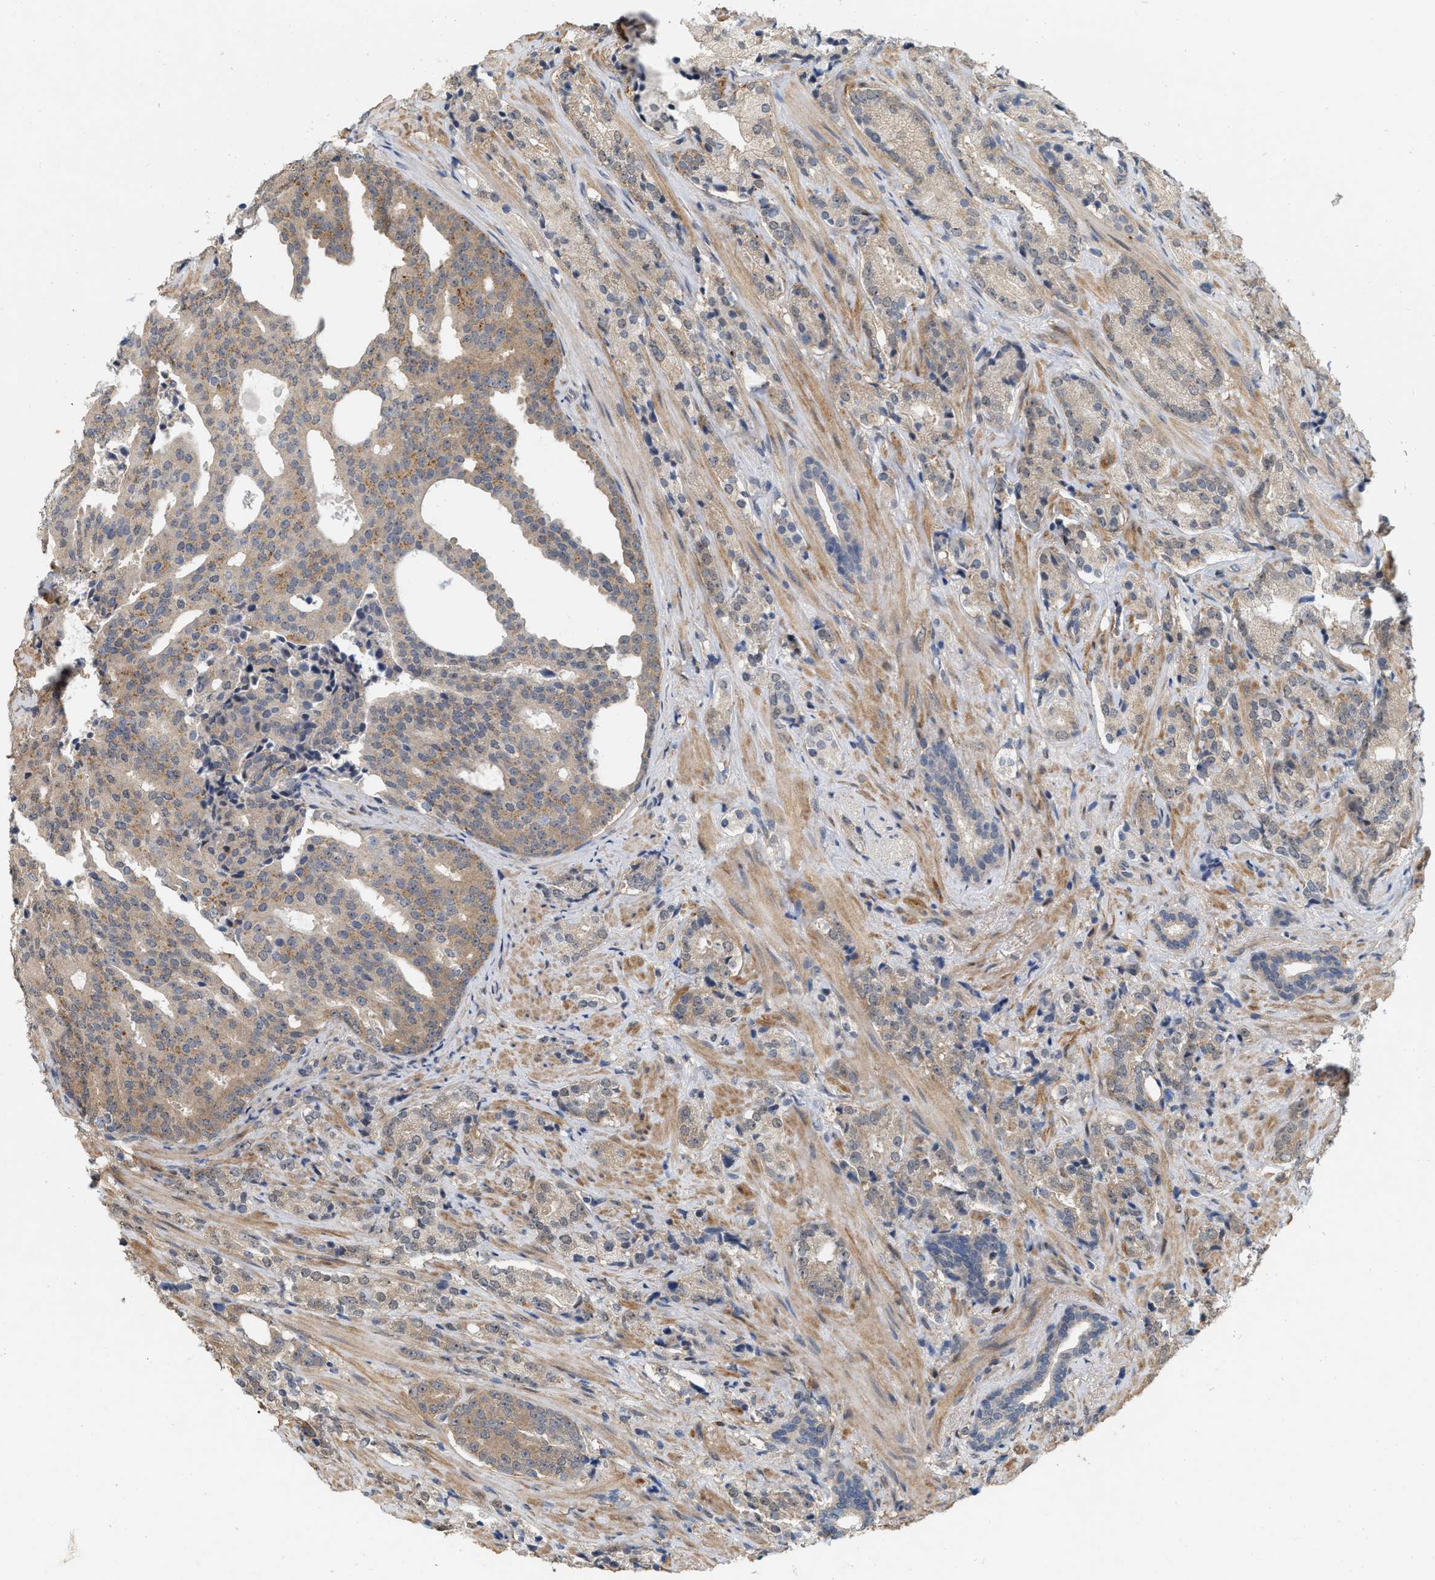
{"staining": {"intensity": "moderate", "quantity": "<25%", "location": "cytoplasmic/membranous"}, "tissue": "prostate cancer", "cell_type": "Tumor cells", "image_type": "cancer", "snomed": [{"axis": "morphology", "description": "Adenocarcinoma, High grade"}, {"axis": "topography", "description": "Prostate"}], "caption": "Prostate cancer (adenocarcinoma (high-grade)) stained for a protein exhibits moderate cytoplasmic/membranous positivity in tumor cells.", "gene": "RUVBL1", "patient": {"sex": "male", "age": 71}}